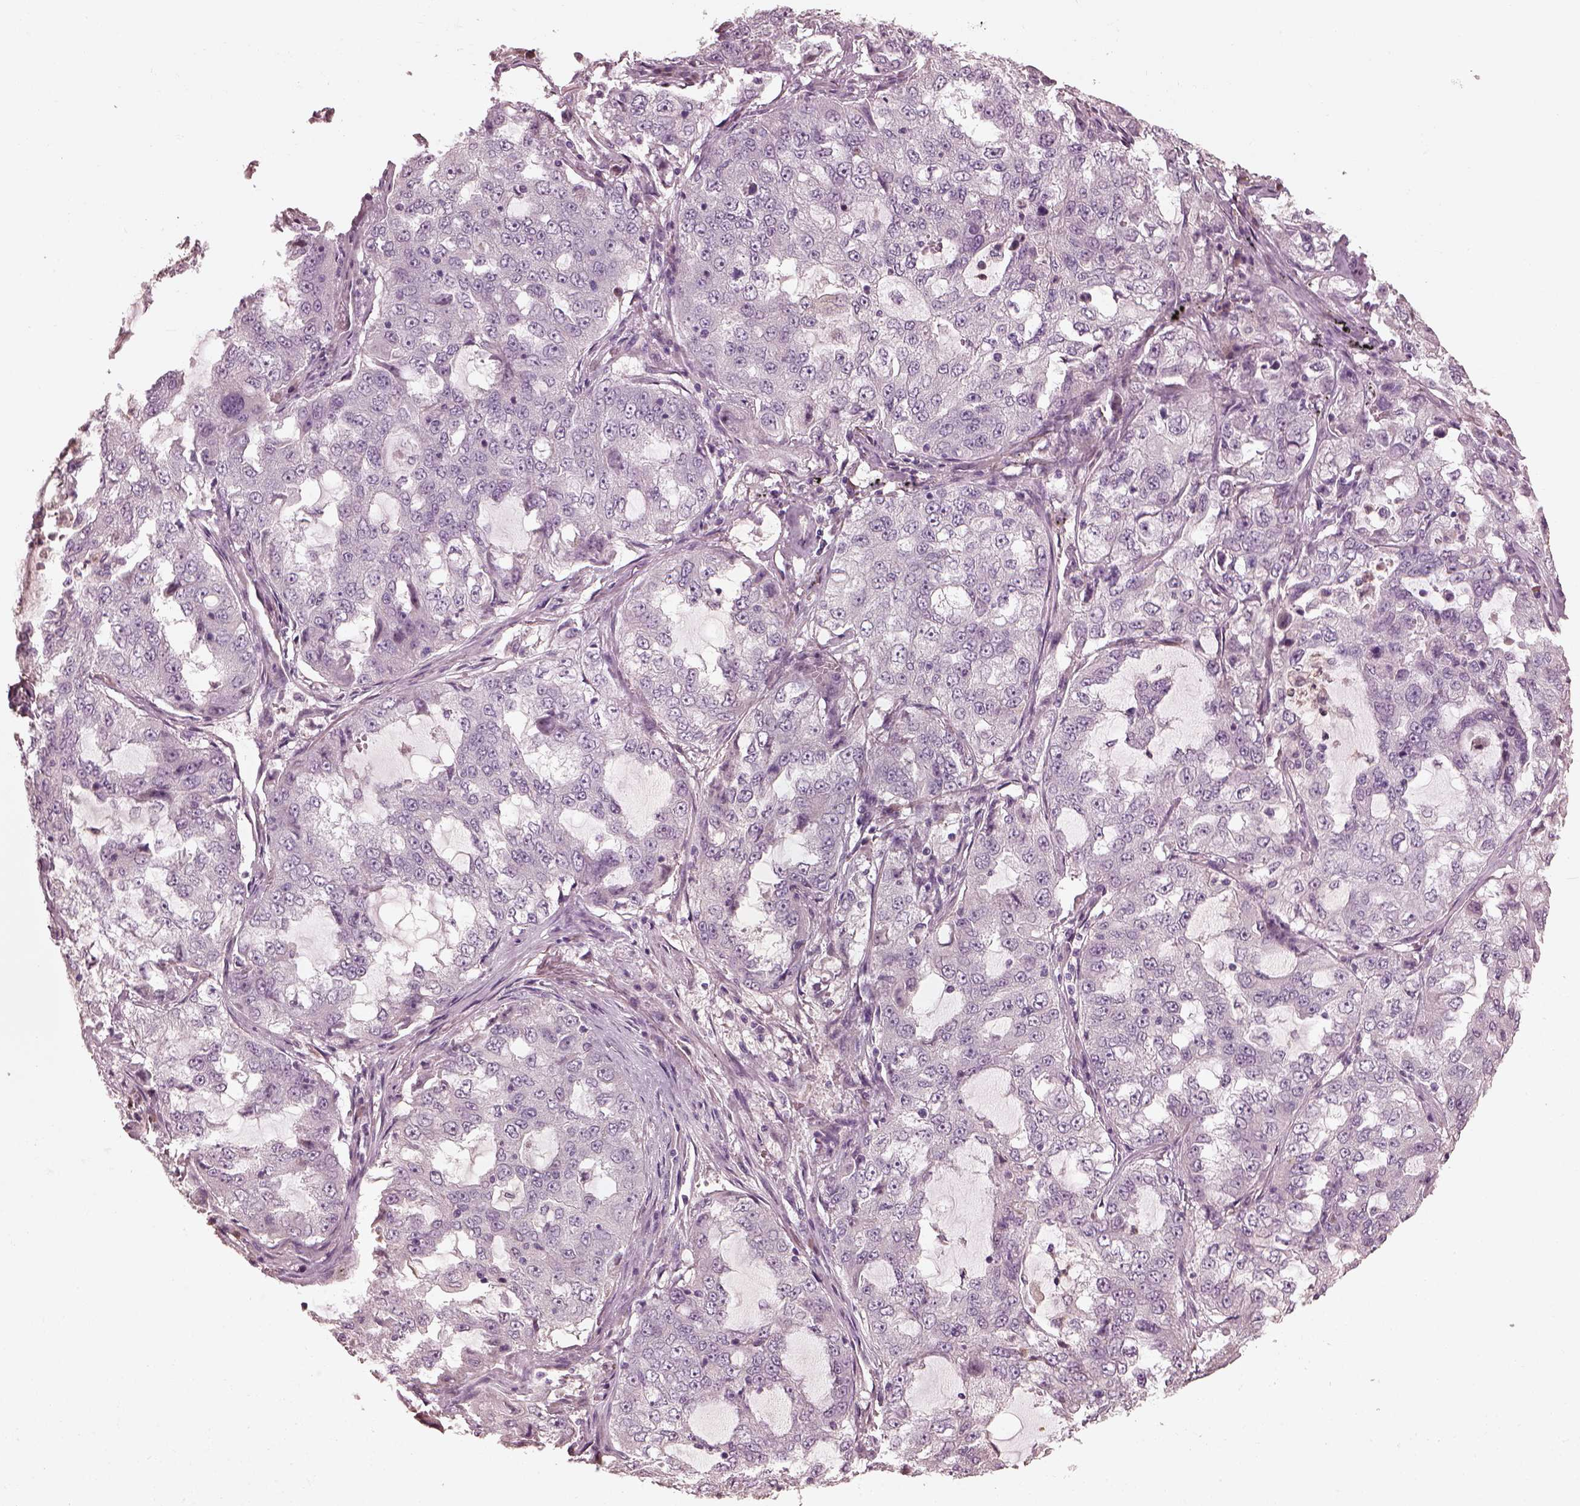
{"staining": {"intensity": "negative", "quantity": "none", "location": "none"}, "tissue": "lung cancer", "cell_type": "Tumor cells", "image_type": "cancer", "snomed": [{"axis": "morphology", "description": "Adenocarcinoma, NOS"}, {"axis": "topography", "description": "Lung"}], "caption": "This histopathology image is of lung cancer stained with immunohistochemistry to label a protein in brown with the nuclei are counter-stained blue. There is no expression in tumor cells. (IHC, brightfield microscopy, high magnification).", "gene": "OPTC", "patient": {"sex": "female", "age": 61}}